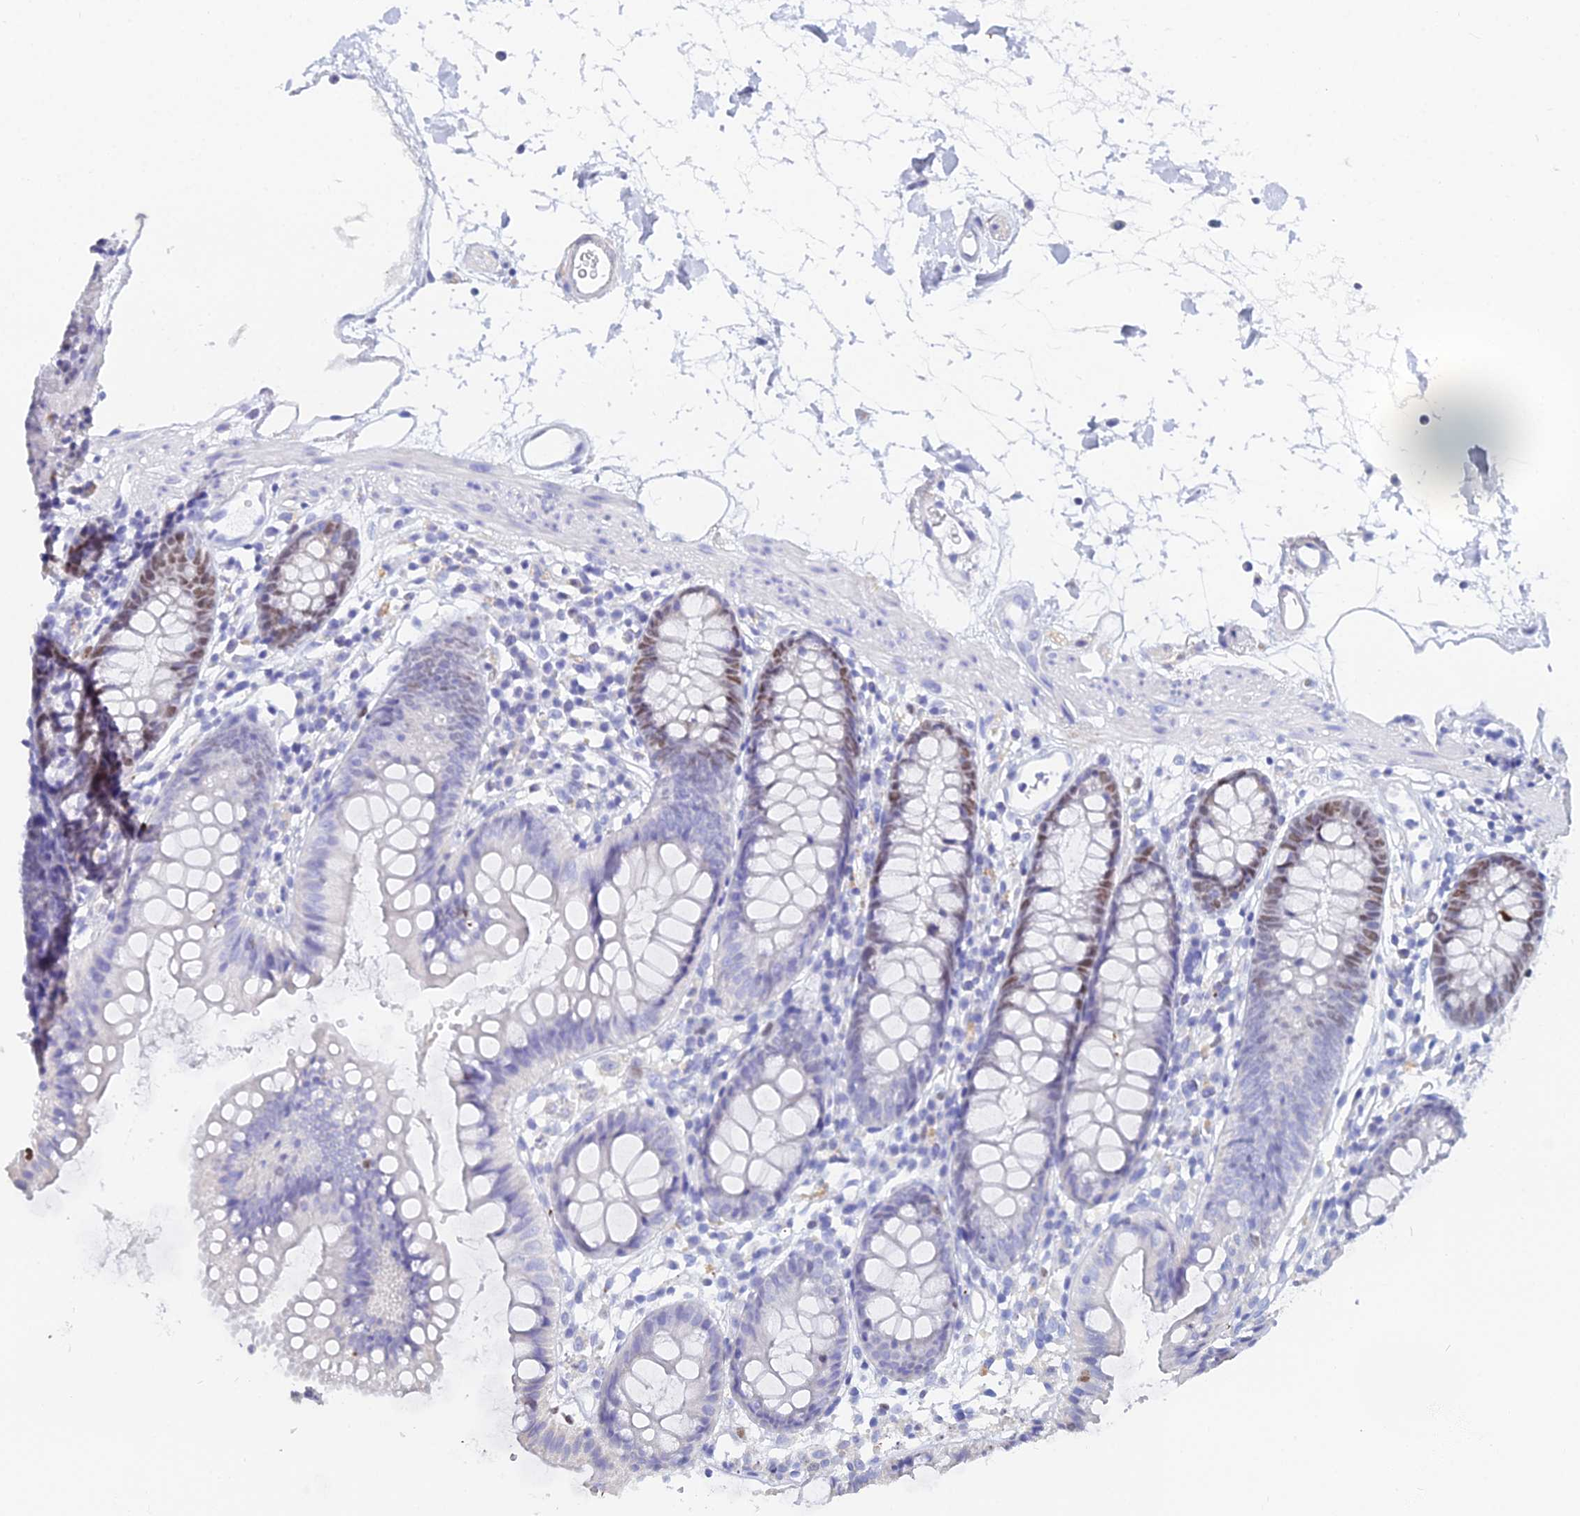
{"staining": {"intensity": "negative", "quantity": "none", "location": "none"}, "tissue": "colon", "cell_type": "Endothelial cells", "image_type": "normal", "snomed": [{"axis": "morphology", "description": "Normal tissue, NOS"}, {"axis": "topography", "description": "Colon"}], "caption": "Immunohistochemistry micrograph of benign human colon stained for a protein (brown), which shows no staining in endothelial cells.", "gene": "MCM2", "patient": {"sex": "female", "age": 84}}